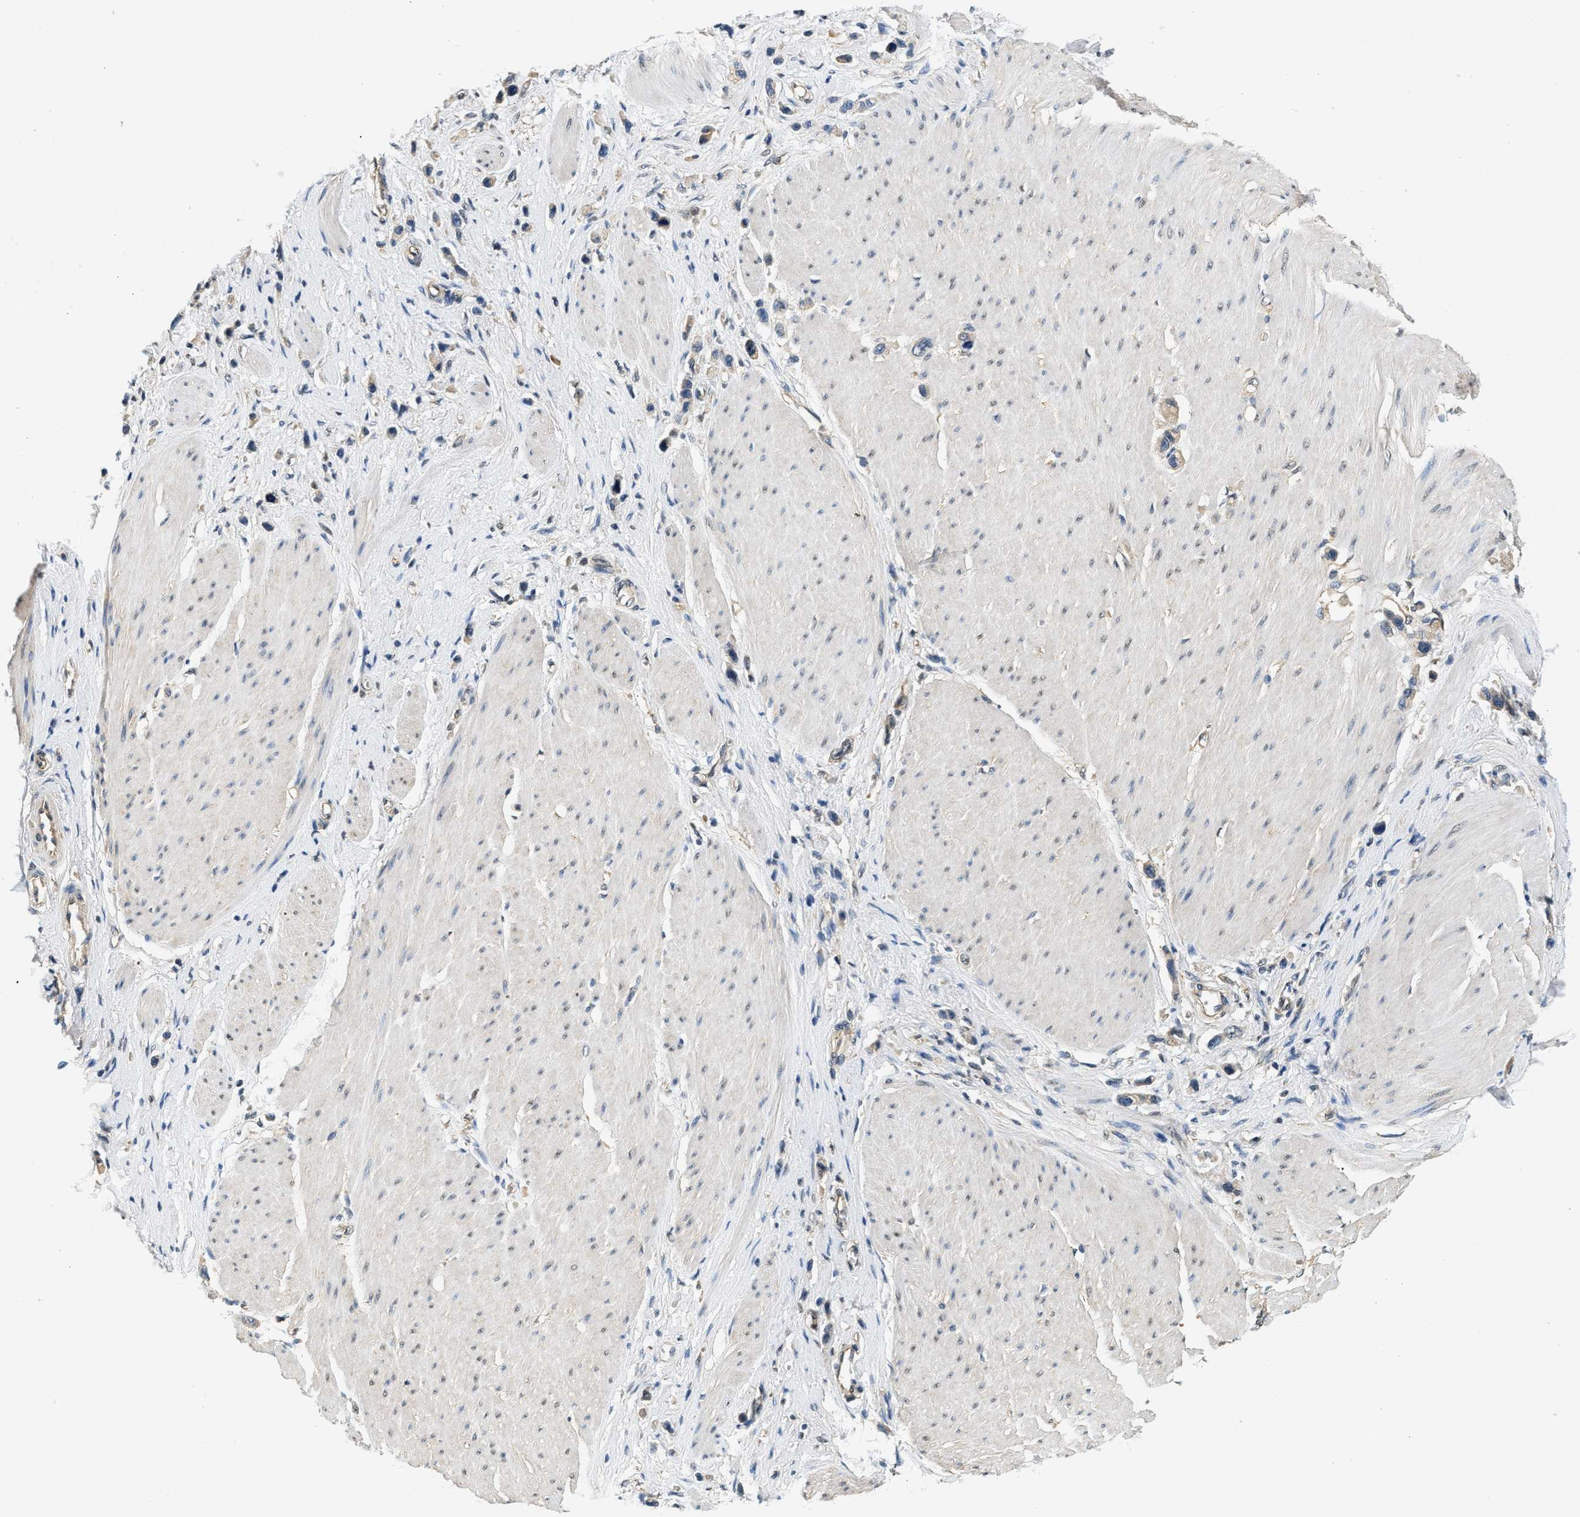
{"staining": {"intensity": "negative", "quantity": "none", "location": "none"}, "tissue": "stomach cancer", "cell_type": "Tumor cells", "image_type": "cancer", "snomed": [{"axis": "morphology", "description": "Adenocarcinoma, NOS"}, {"axis": "topography", "description": "Stomach"}], "caption": "Histopathology image shows no protein staining in tumor cells of stomach cancer tissue.", "gene": "BCL7C", "patient": {"sex": "female", "age": 65}}